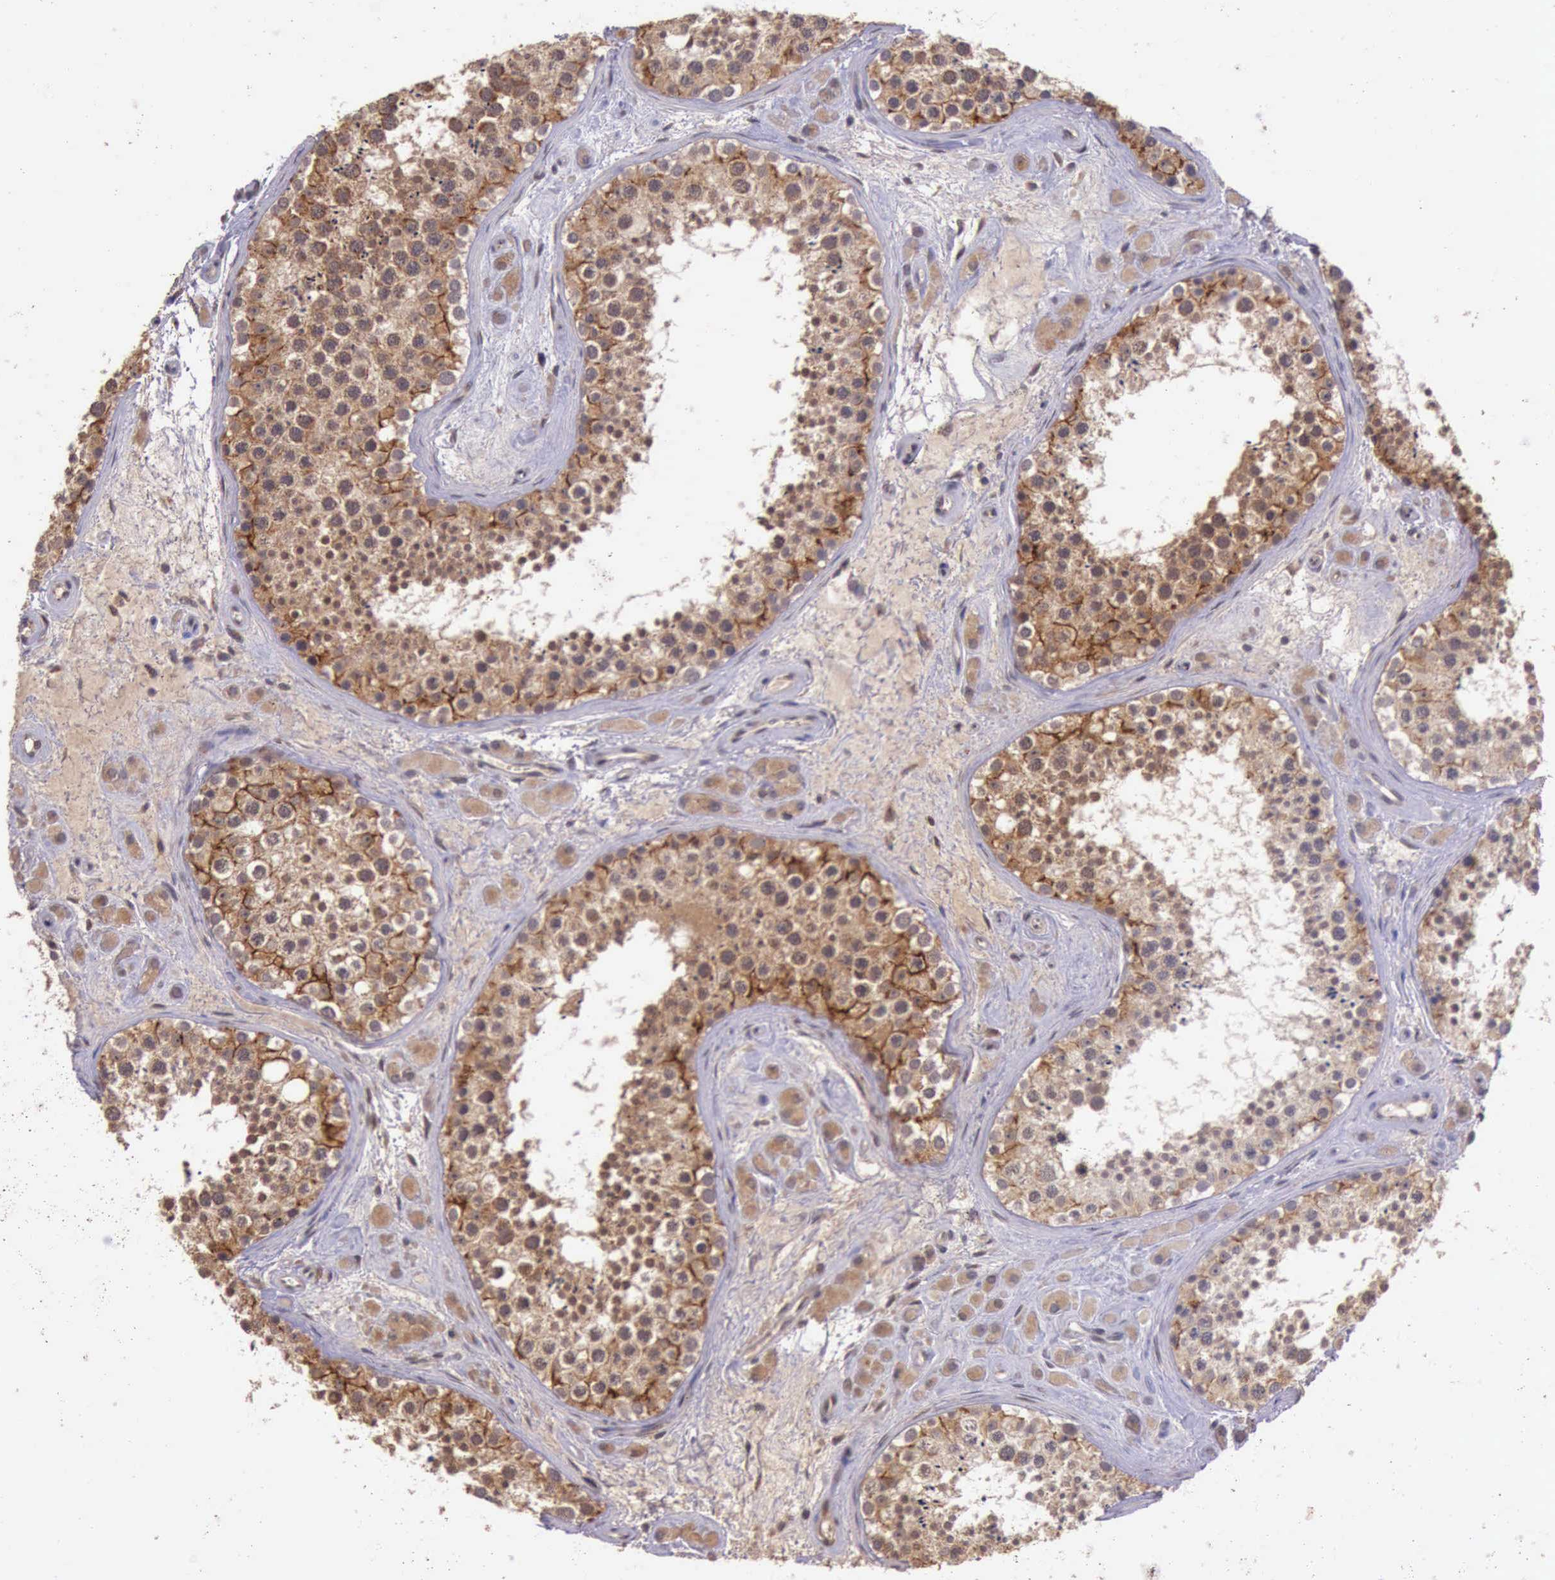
{"staining": {"intensity": "strong", "quantity": ">75%", "location": "cytoplasmic/membranous"}, "tissue": "testis", "cell_type": "Cells in seminiferous ducts", "image_type": "normal", "snomed": [{"axis": "morphology", "description": "Normal tissue, NOS"}, {"axis": "topography", "description": "Testis"}], "caption": "High-magnification brightfield microscopy of benign testis stained with DAB (3,3'-diaminobenzidine) (brown) and counterstained with hematoxylin (blue). cells in seminiferous ducts exhibit strong cytoplasmic/membranous positivity is present in about>75% of cells. The protein is shown in brown color, while the nuclei are stained blue.", "gene": "ARMCX3", "patient": {"sex": "male", "age": 38}}